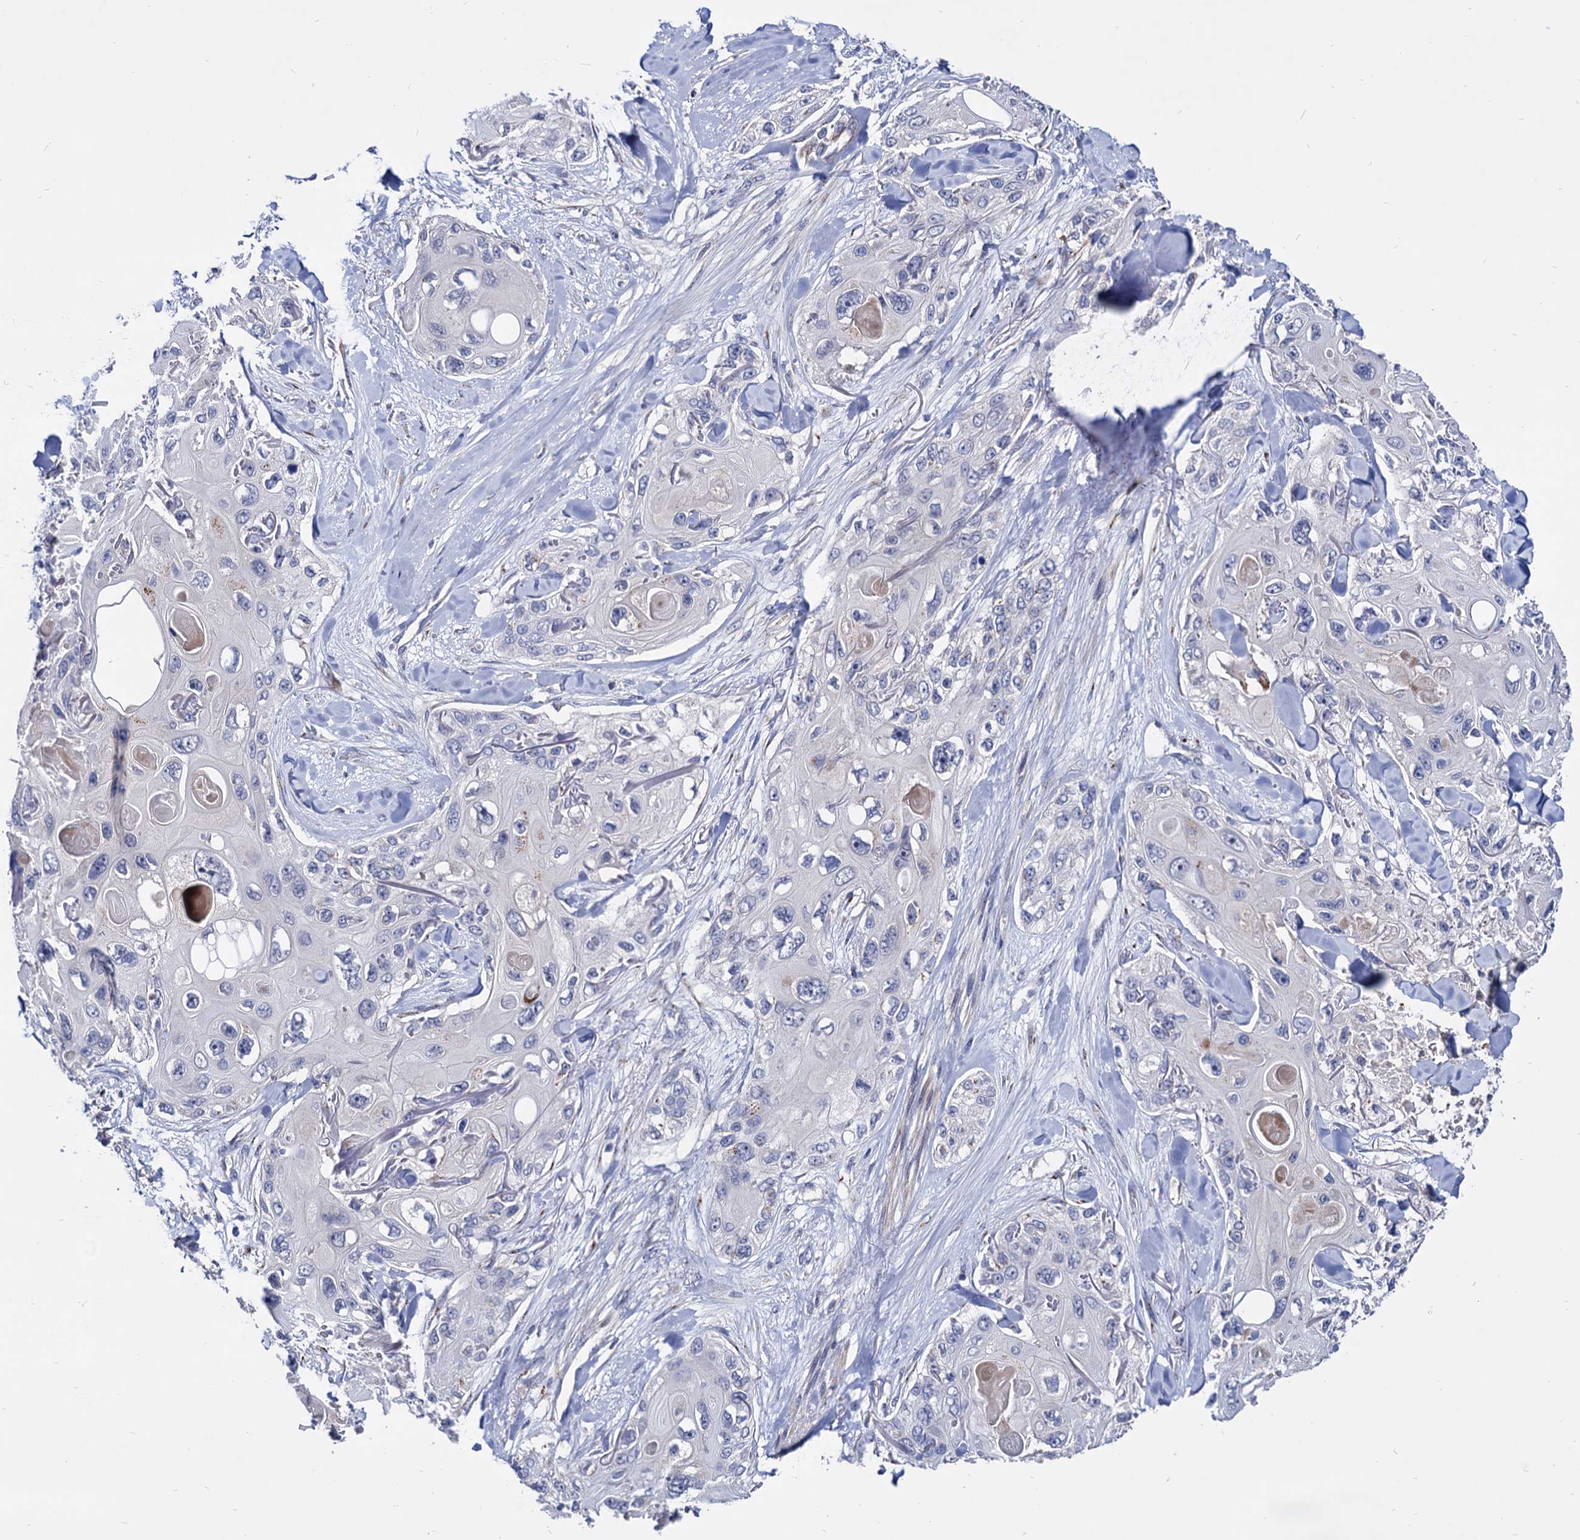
{"staining": {"intensity": "negative", "quantity": "none", "location": "none"}, "tissue": "skin cancer", "cell_type": "Tumor cells", "image_type": "cancer", "snomed": [{"axis": "morphology", "description": "Normal tissue, NOS"}, {"axis": "morphology", "description": "Squamous cell carcinoma, NOS"}, {"axis": "topography", "description": "Skin"}], "caption": "A micrograph of human squamous cell carcinoma (skin) is negative for staining in tumor cells.", "gene": "ESD", "patient": {"sex": "male", "age": 72}}